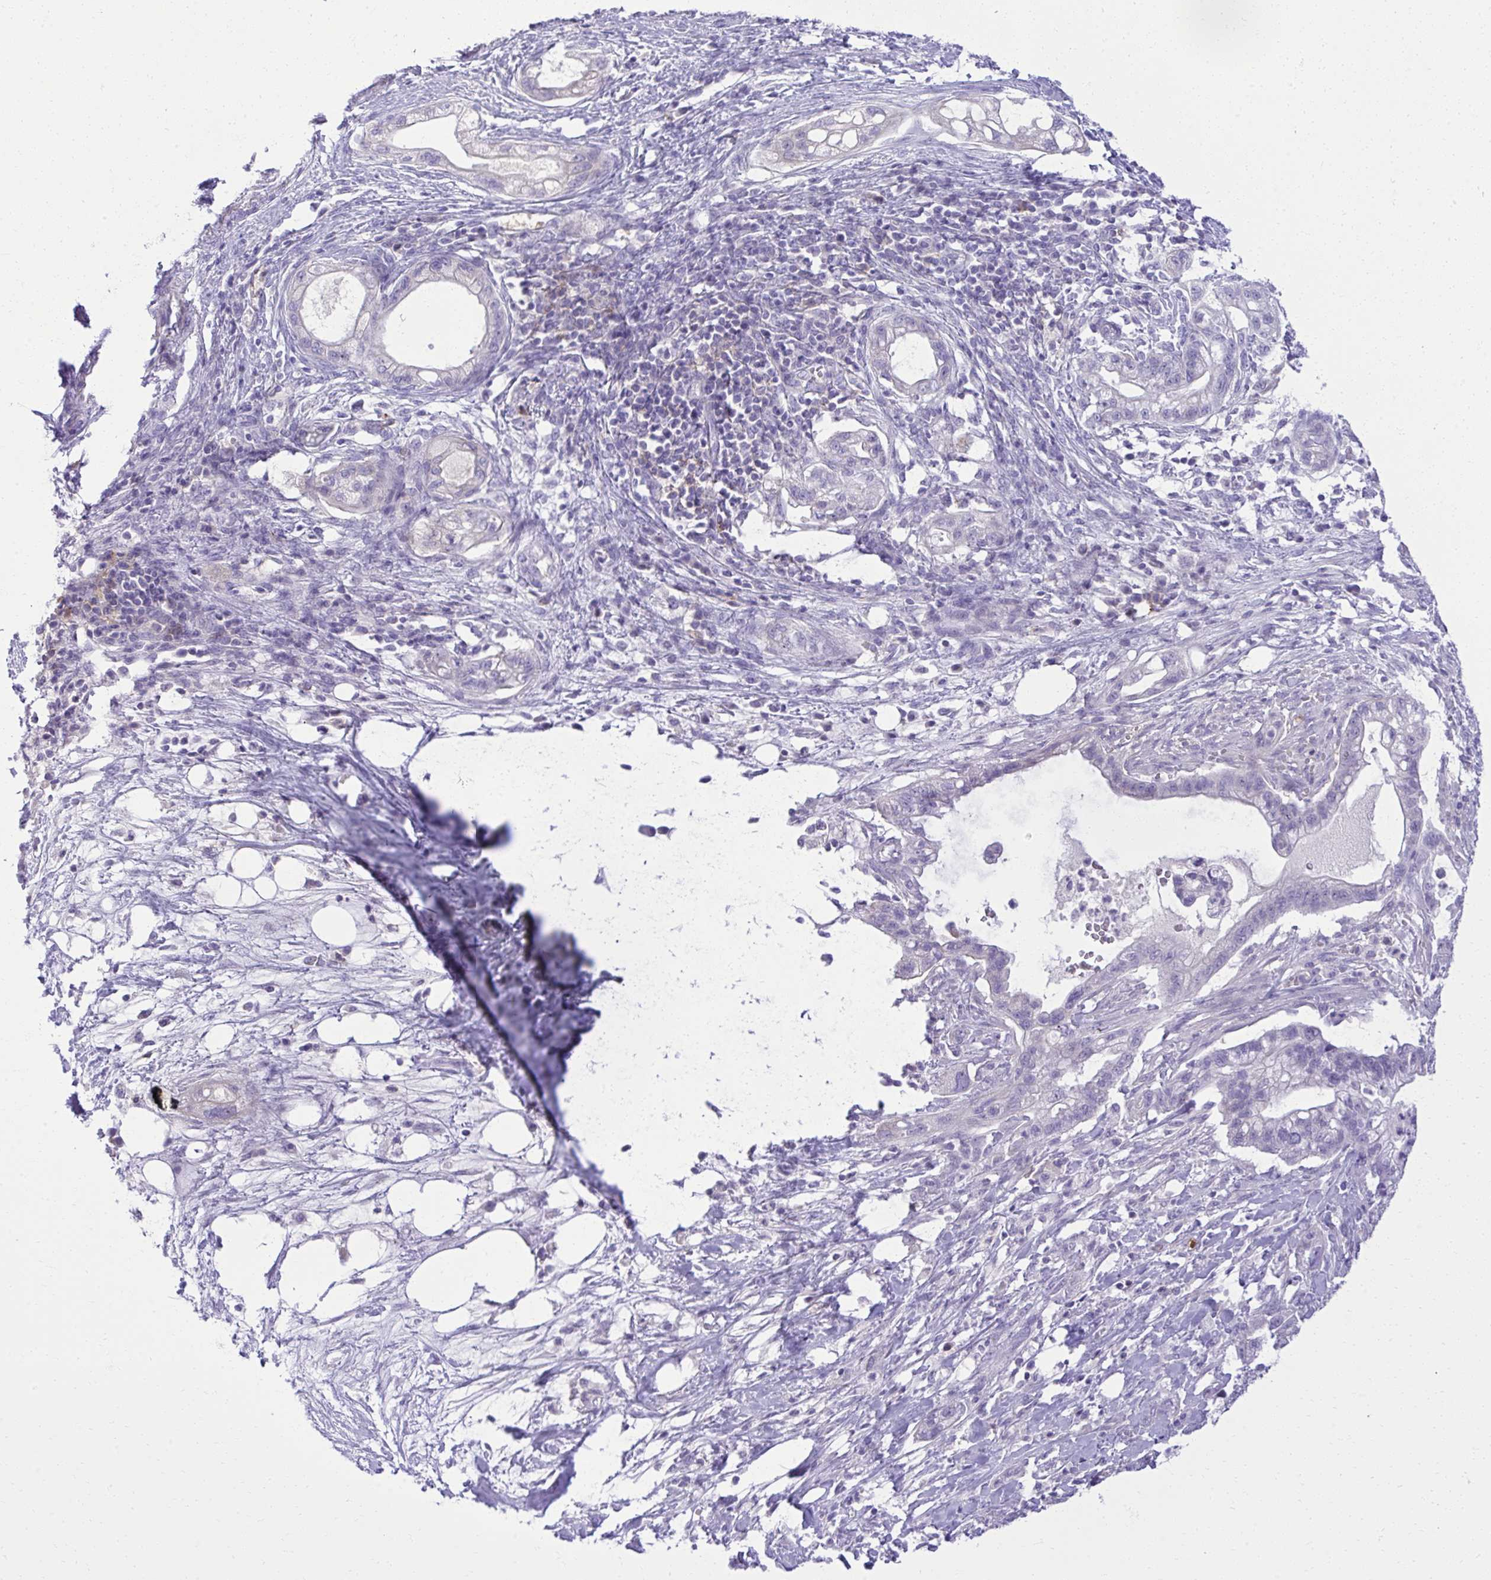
{"staining": {"intensity": "negative", "quantity": "none", "location": "none"}, "tissue": "pancreatic cancer", "cell_type": "Tumor cells", "image_type": "cancer", "snomed": [{"axis": "morphology", "description": "Adenocarcinoma, NOS"}, {"axis": "topography", "description": "Pancreas"}], "caption": "Adenocarcinoma (pancreatic) was stained to show a protein in brown. There is no significant positivity in tumor cells.", "gene": "PITPNM3", "patient": {"sex": "male", "age": 44}}